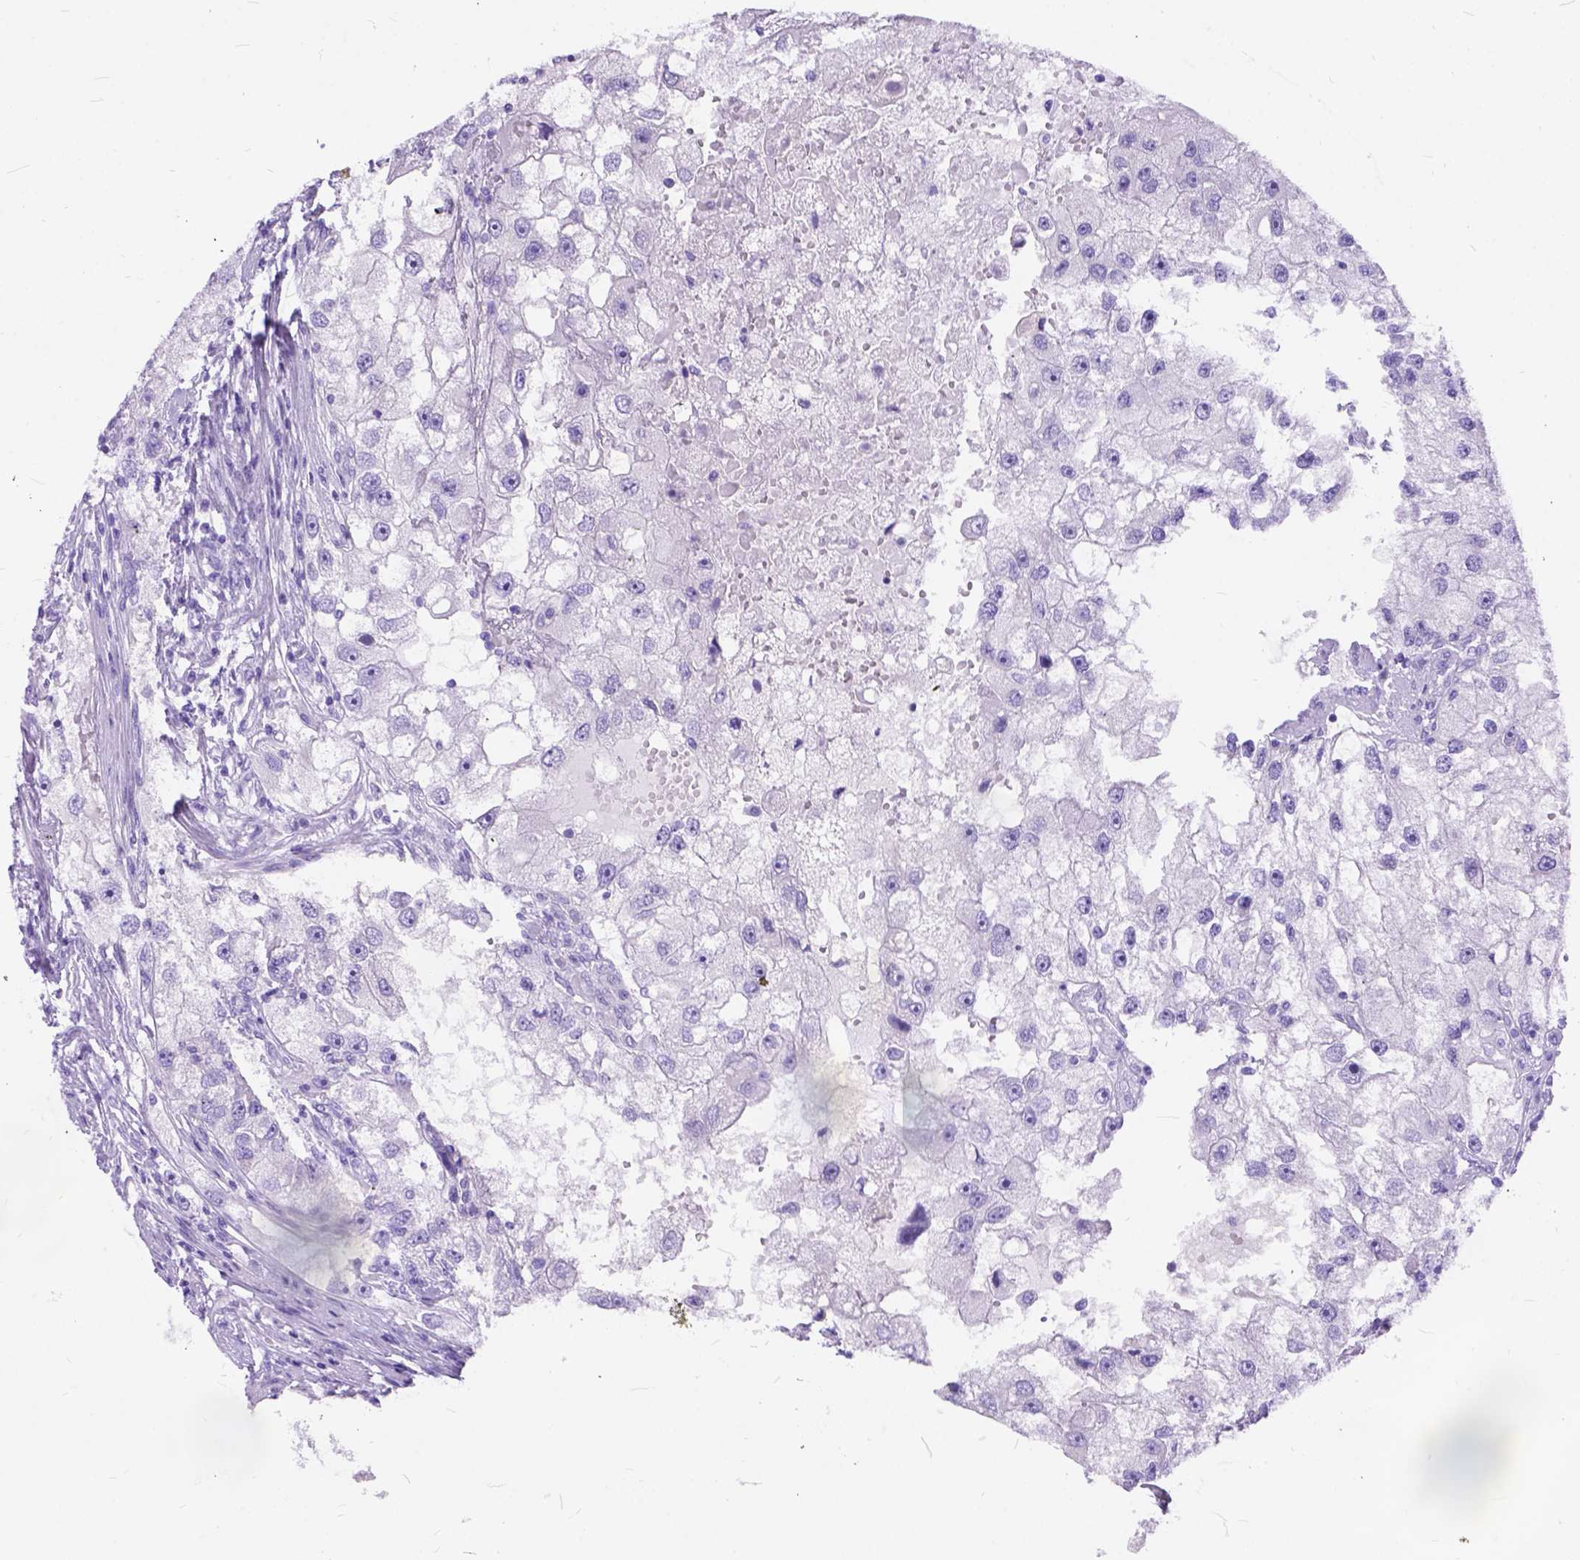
{"staining": {"intensity": "negative", "quantity": "none", "location": "none"}, "tissue": "renal cancer", "cell_type": "Tumor cells", "image_type": "cancer", "snomed": [{"axis": "morphology", "description": "Adenocarcinoma, NOS"}, {"axis": "topography", "description": "Kidney"}], "caption": "High power microscopy micrograph of an immunohistochemistry histopathology image of renal cancer, revealing no significant expression in tumor cells.", "gene": "C1QTNF3", "patient": {"sex": "male", "age": 63}}